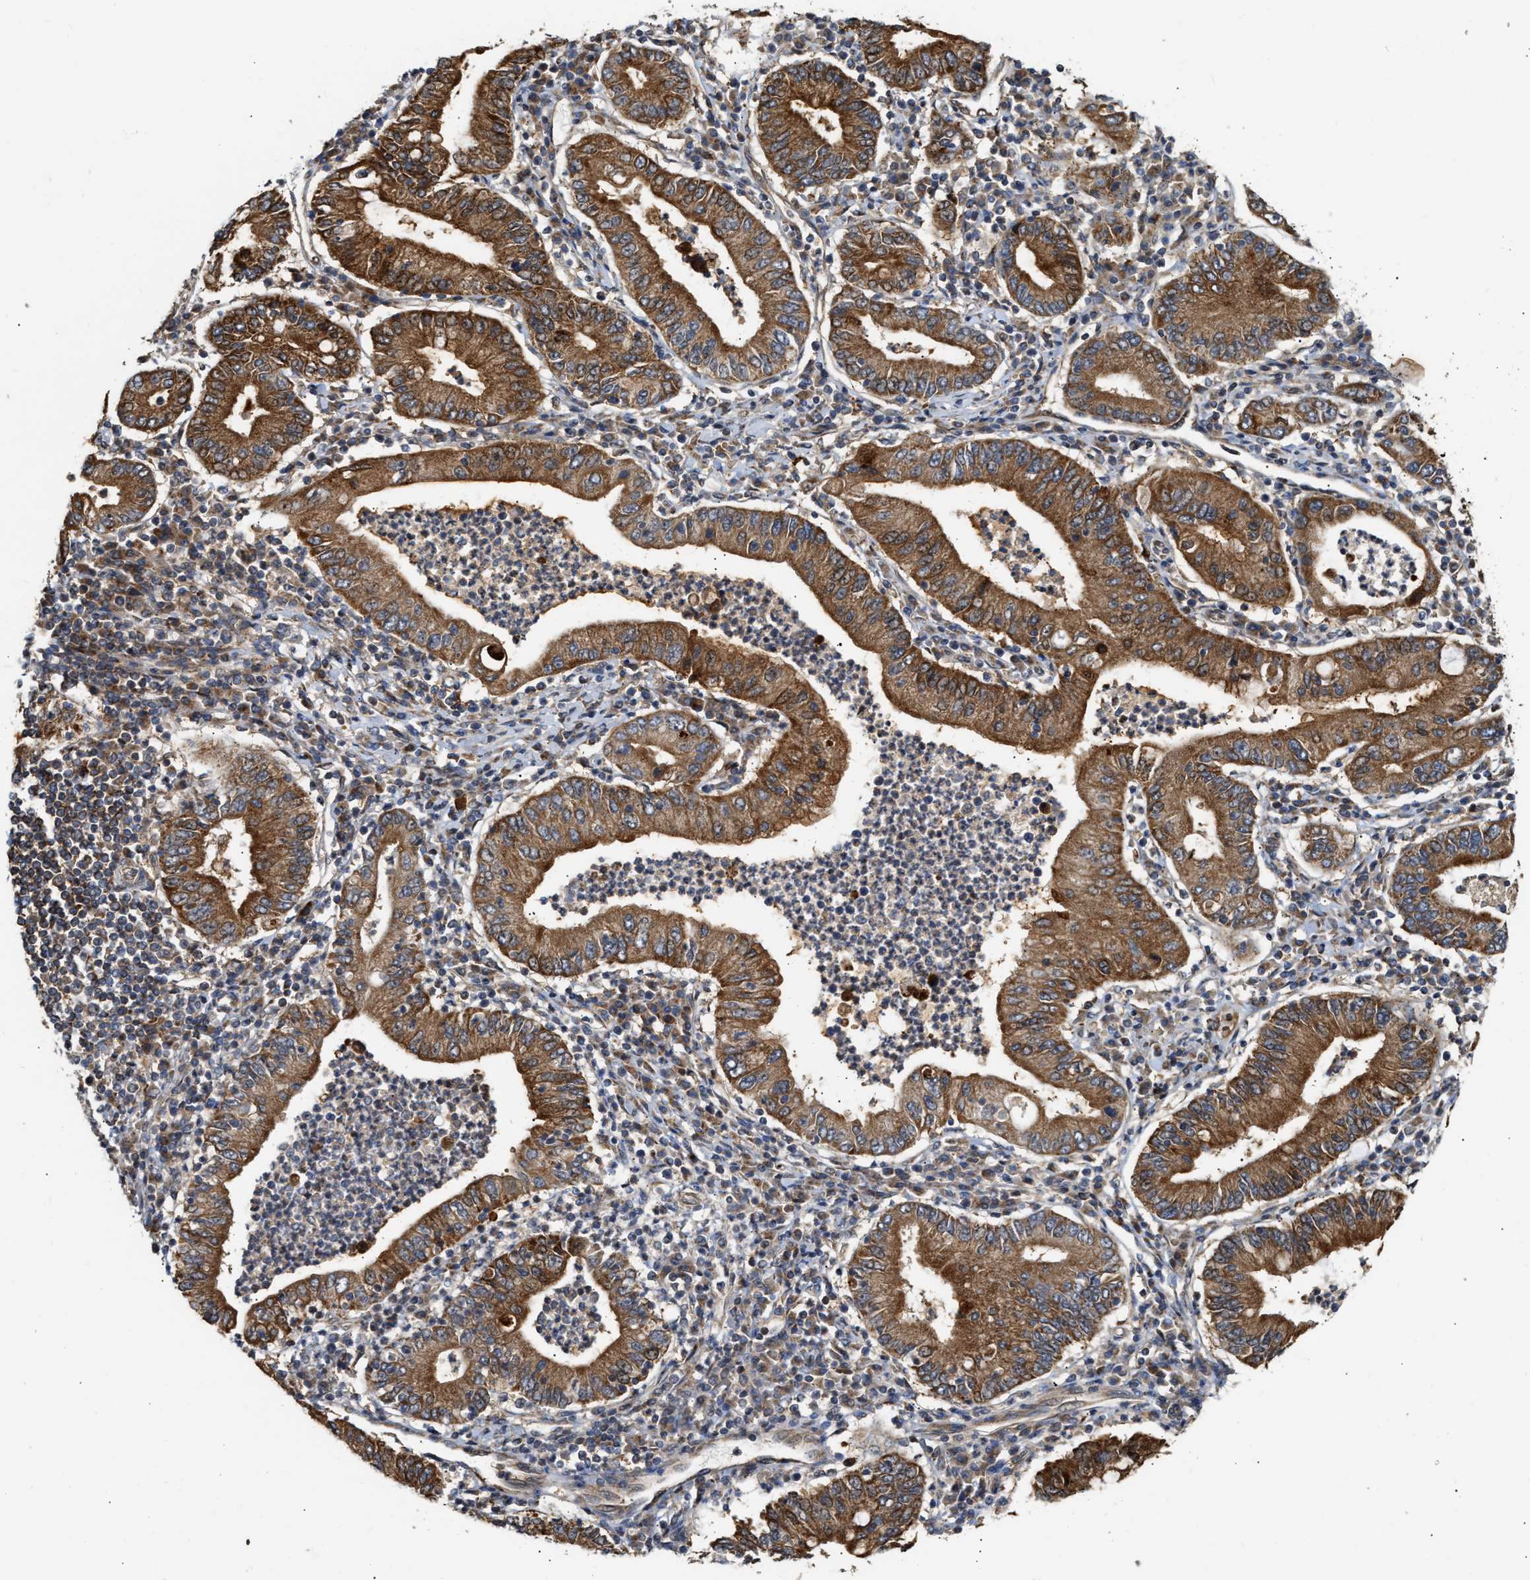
{"staining": {"intensity": "strong", "quantity": ">75%", "location": "cytoplasmic/membranous"}, "tissue": "stomach cancer", "cell_type": "Tumor cells", "image_type": "cancer", "snomed": [{"axis": "morphology", "description": "Normal tissue, NOS"}, {"axis": "morphology", "description": "Adenocarcinoma, NOS"}, {"axis": "topography", "description": "Esophagus"}, {"axis": "topography", "description": "Stomach, upper"}, {"axis": "topography", "description": "Peripheral nerve tissue"}], "caption": "Protein expression analysis of human stomach cancer (adenocarcinoma) reveals strong cytoplasmic/membranous expression in about >75% of tumor cells. The protein of interest is stained brown, and the nuclei are stained in blue (DAB IHC with brightfield microscopy, high magnification).", "gene": "EXTL2", "patient": {"sex": "male", "age": 62}}